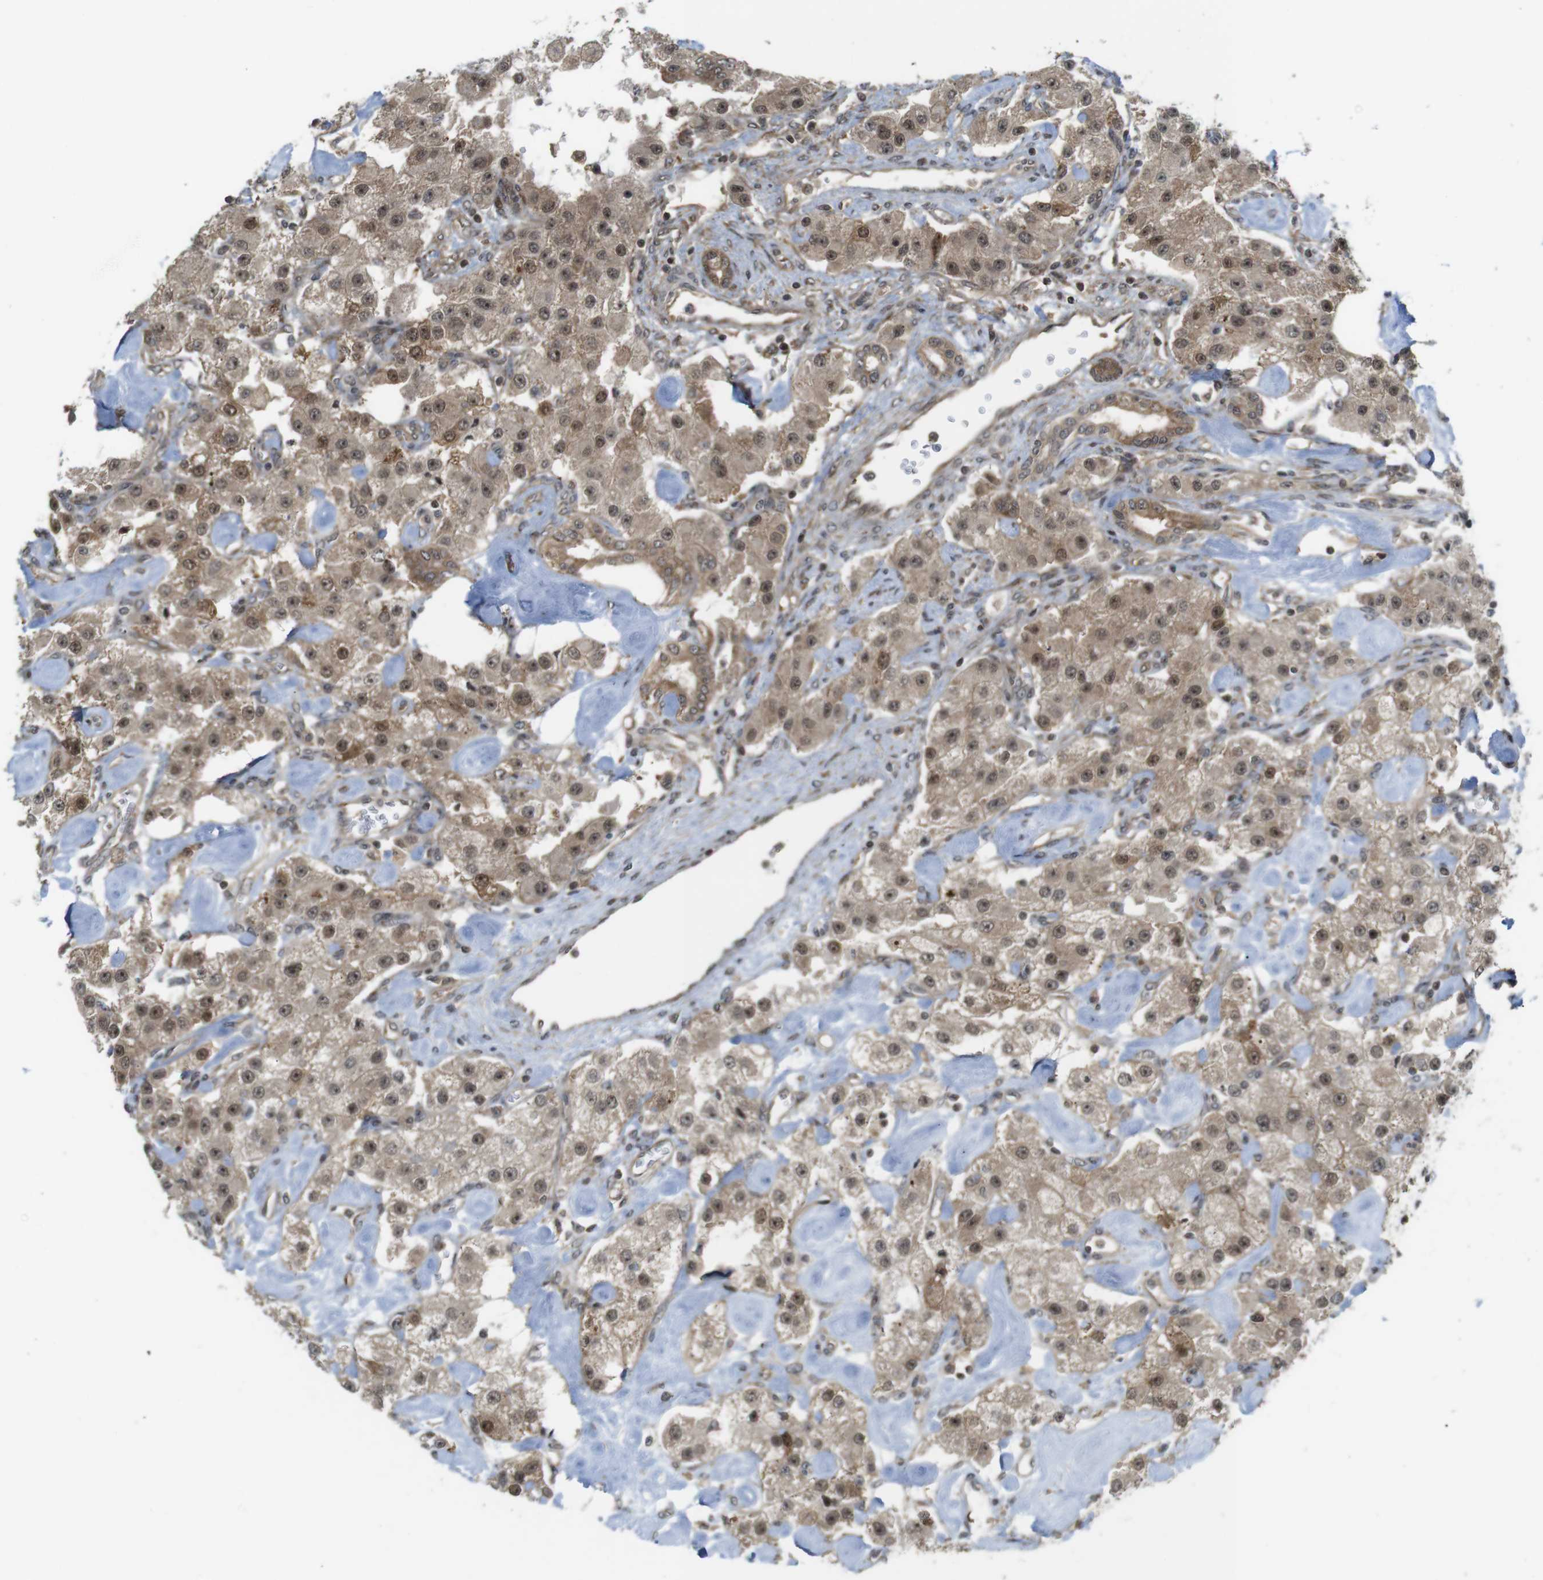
{"staining": {"intensity": "moderate", "quantity": ">75%", "location": "cytoplasmic/membranous,nuclear"}, "tissue": "carcinoid", "cell_type": "Tumor cells", "image_type": "cancer", "snomed": [{"axis": "morphology", "description": "Carcinoid, malignant, NOS"}, {"axis": "topography", "description": "Pancreas"}], "caption": "About >75% of tumor cells in human malignant carcinoid demonstrate moderate cytoplasmic/membranous and nuclear protein positivity as visualized by brown immunohistochemical staining.", "gene": "CC2D1A", "patient": {"sex": "male", "age": 41}}